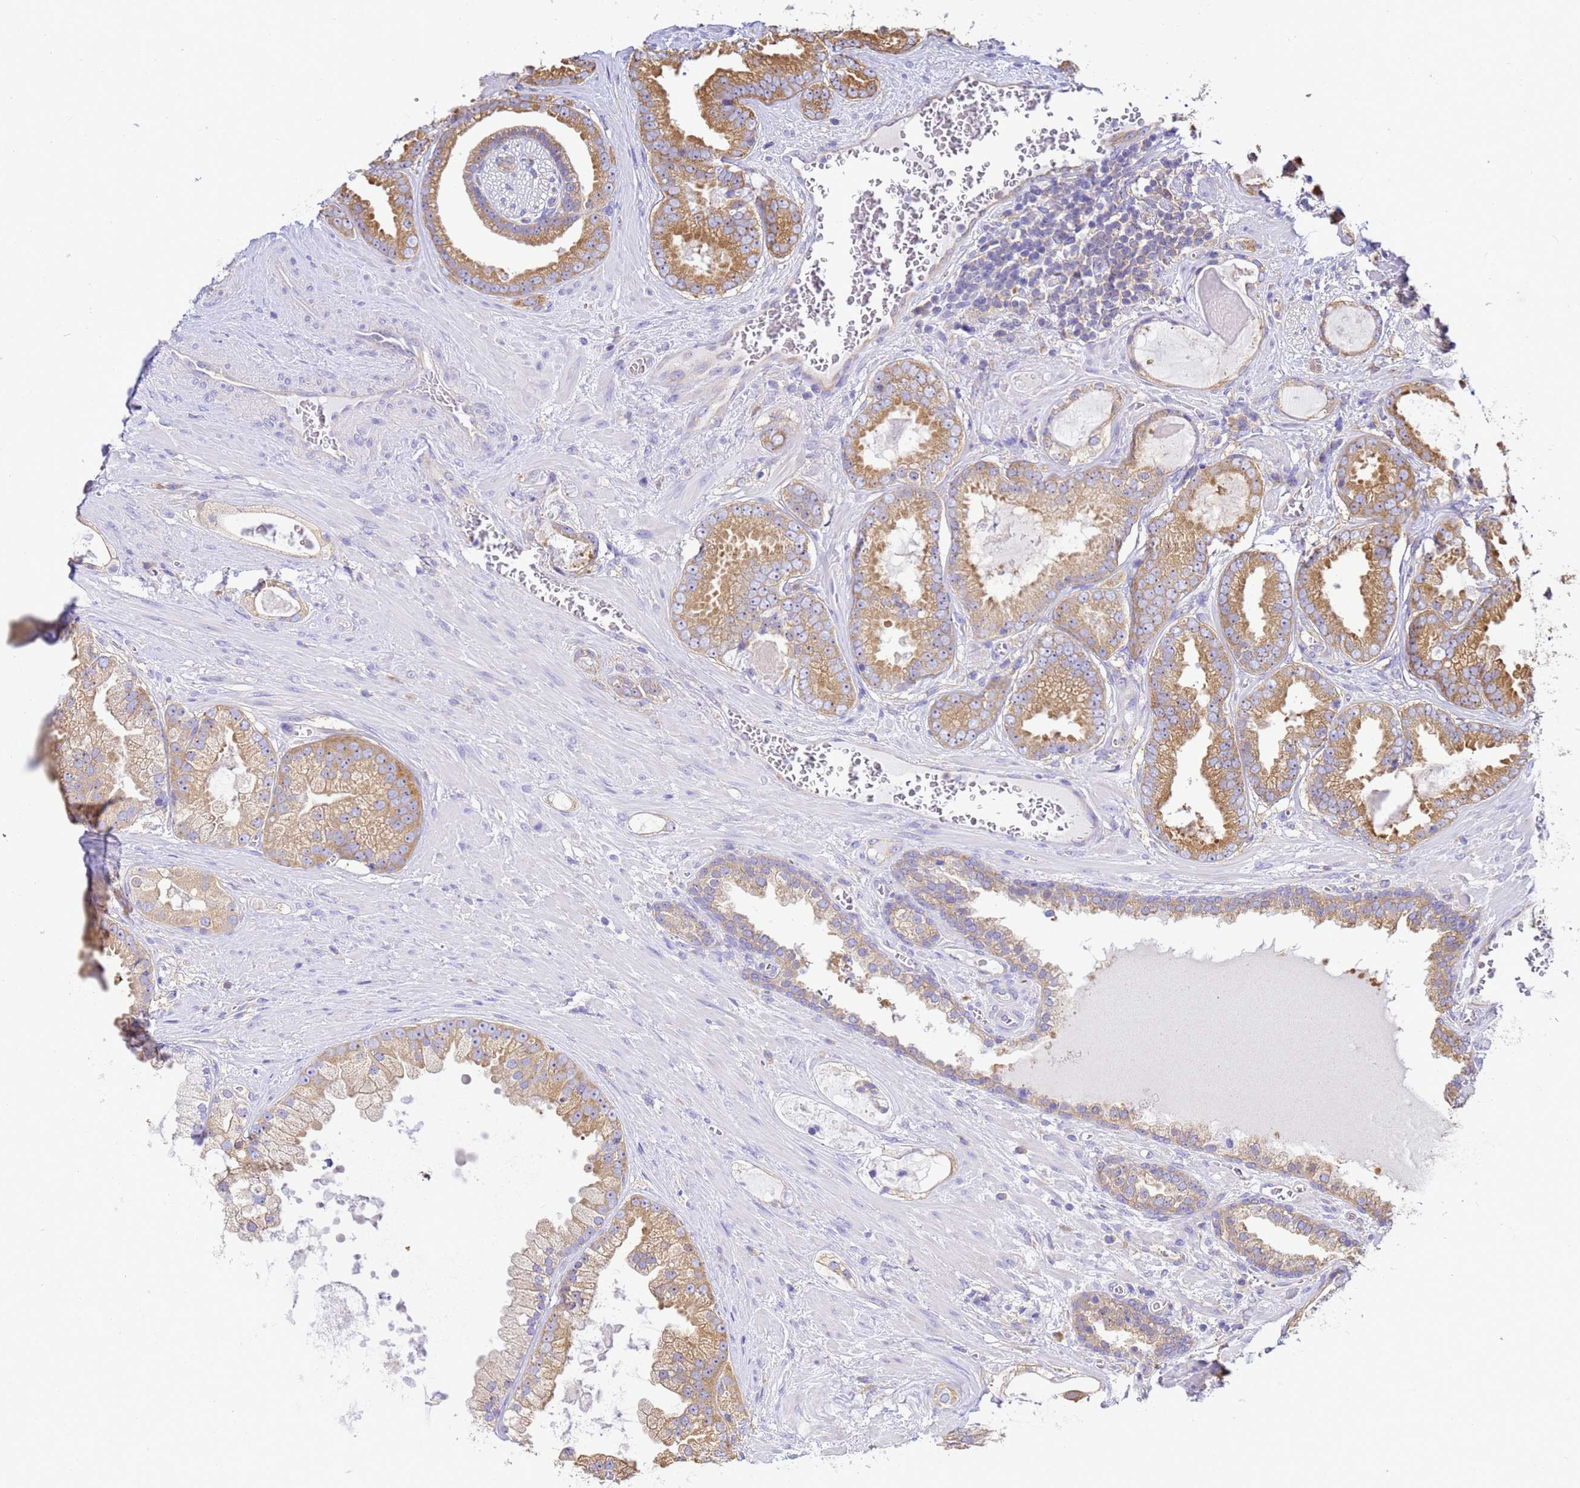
{"staining": {"intensity": "moderate", "quantity": ">75%", "location": "cytoplasmic/membranous"}, "tissue": "prostate cancer", "cell_type": "Tumor cells", "image_type": "cancer", "snomed": [{"axis": "morphology", "description": "Adenocarcinoma, Low grade"}, {"axis": "topography", "description": "Prostate"}], "caption": "Moderate cytoplasmic/membranous protein expression is appreciated in approximately >75% of tumor cells in prostate cancer (adenocarcinoma (low-grade)).", "gene": "NARS1", "patient": {"sex": "male", "age": 57}}